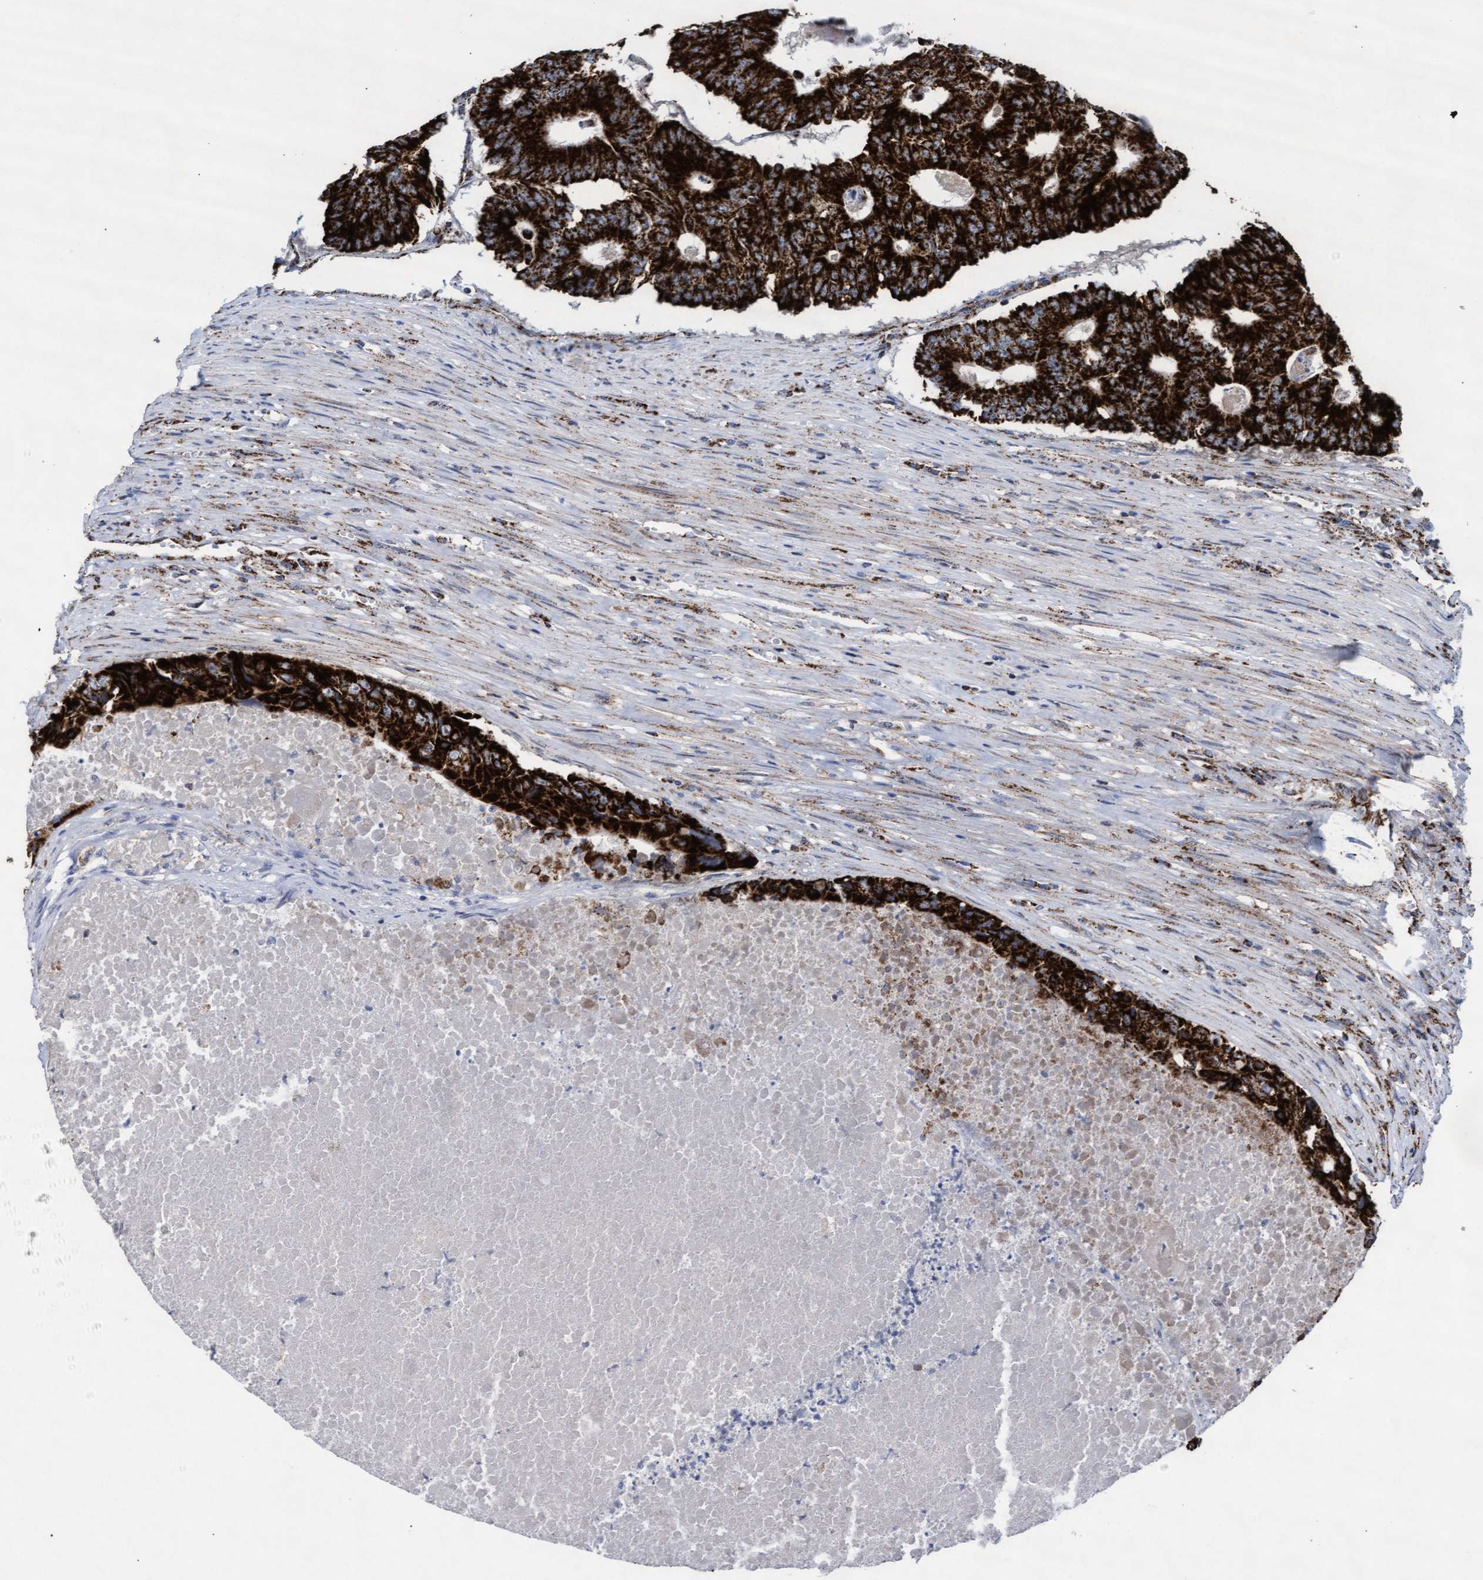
{"staining": {"intensity": "strong", "quantity": ">75%", "location": "cytoplasmic/membranous"}, "tissue": "colorectal cancer", "cell_type": "Tumor cells", "image_type": "cancer", "snomed": [{"axis": "morphology", "description": "Adenocarcinoma, NOS"}, {"axis": "topography", "description": "Colon"}], "caption": "IHC staining of colorectal adenocarcinoma, which reveals high levels of strong cytoplasmic/membranous expression in about >75% of tumor cells indicating strong cytoplasmic/membranous protein staining. The staining was performed using DAB (3,3'-diaminobenzidine) (brown) for protein detection and nuclei were counterstained in hematoxylin (blue).", "gene": "MRPL38", "patient": {"sex": "male", "age": 87}}